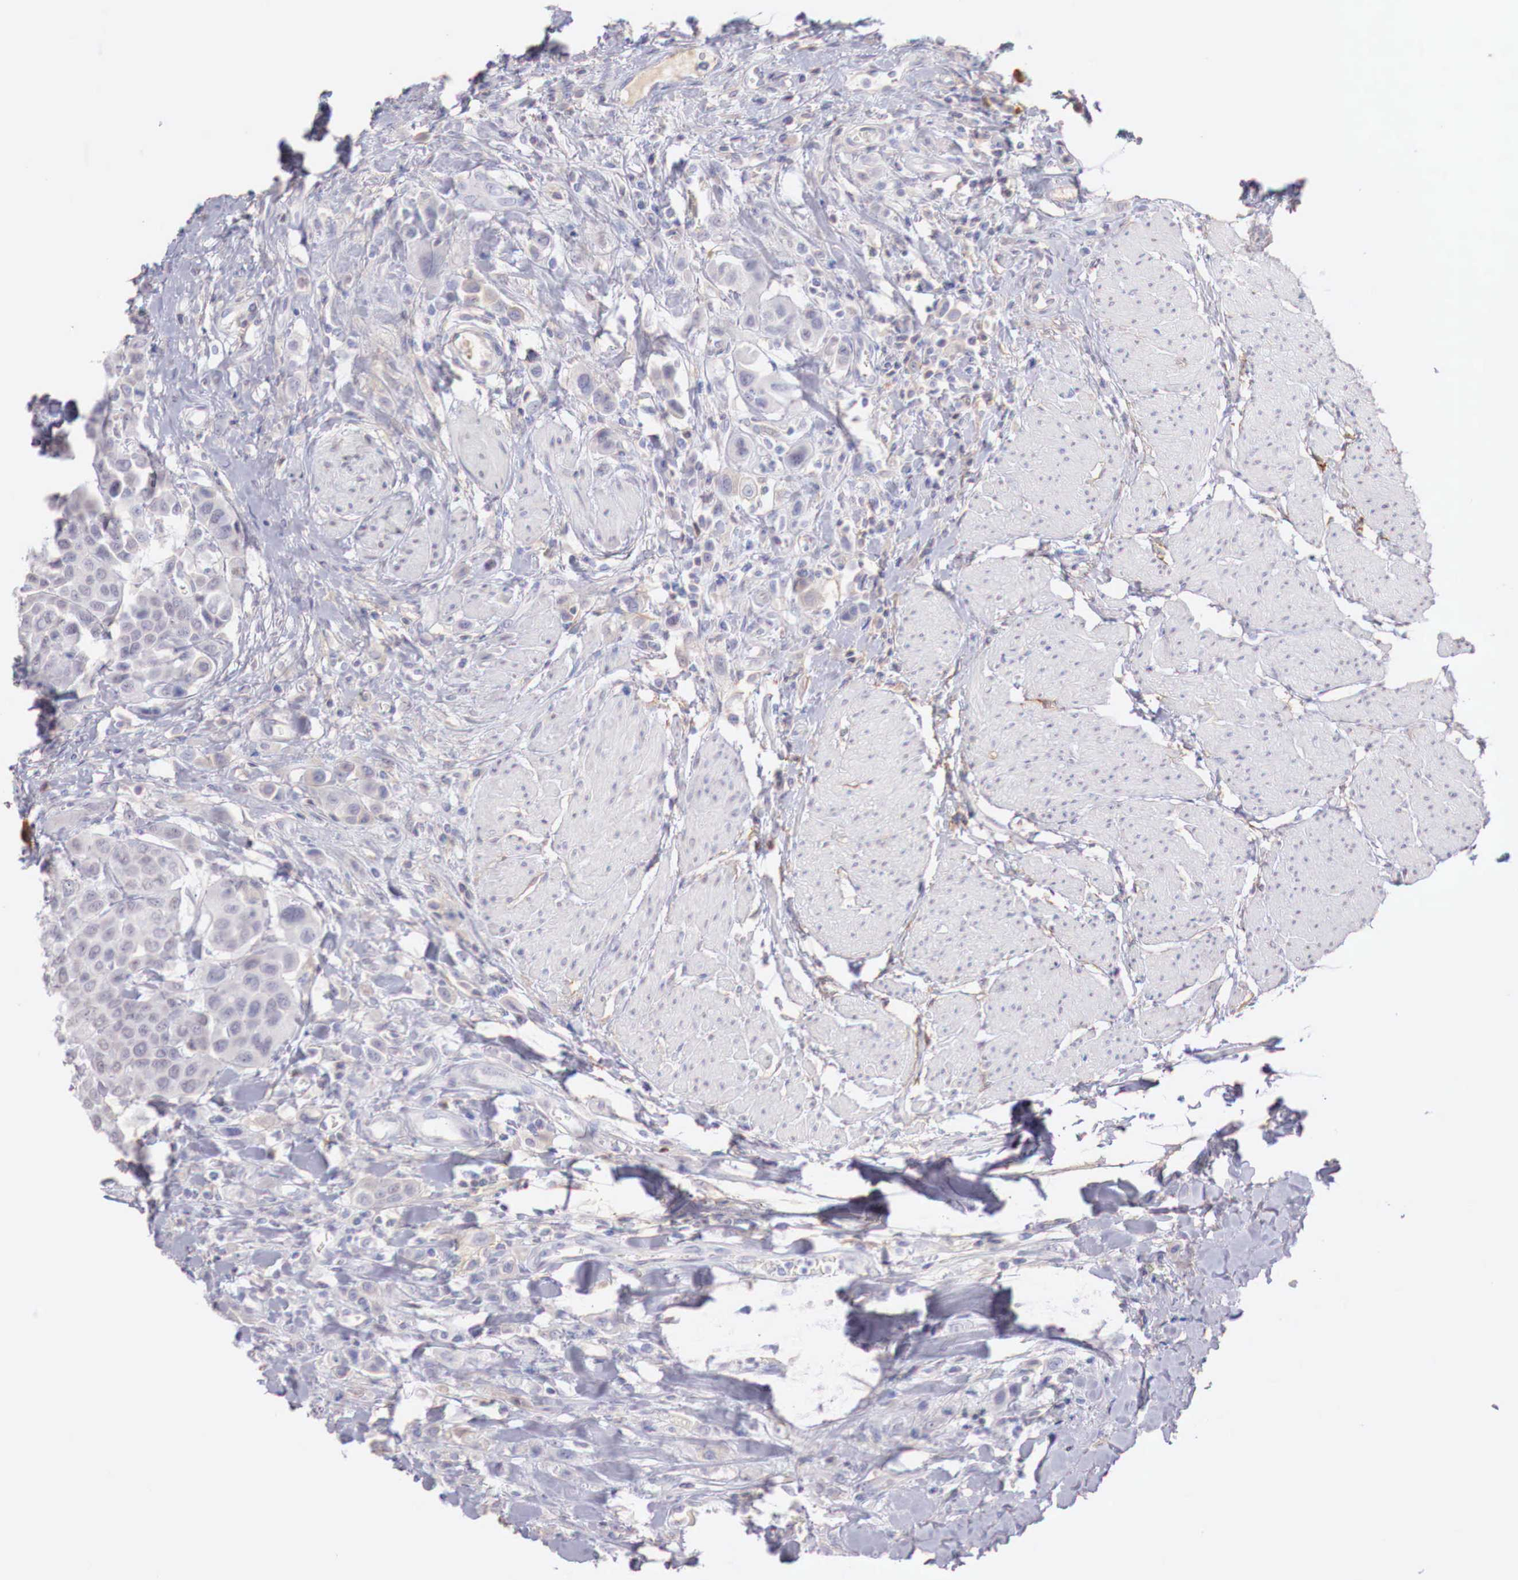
{"staining": {"intensity": "weak", "quantity": "<25%", "location": "cytoplasmic/membranous"}, "tissue": "urothelial cancer", "cell_type": "Tumor cells", "image_type": "cancer", "snomed": [{"axis": "morphology", "description": "Urothelial carcinoma, High grade"}, {"axis": "topography", "description": "Urinary bladder"}], "caption": "IHC of urothelial cancer reveals no expression in tumor cells.", "gene": "XPNPEP2", "patient": {"sex": "male", "age": 50}}